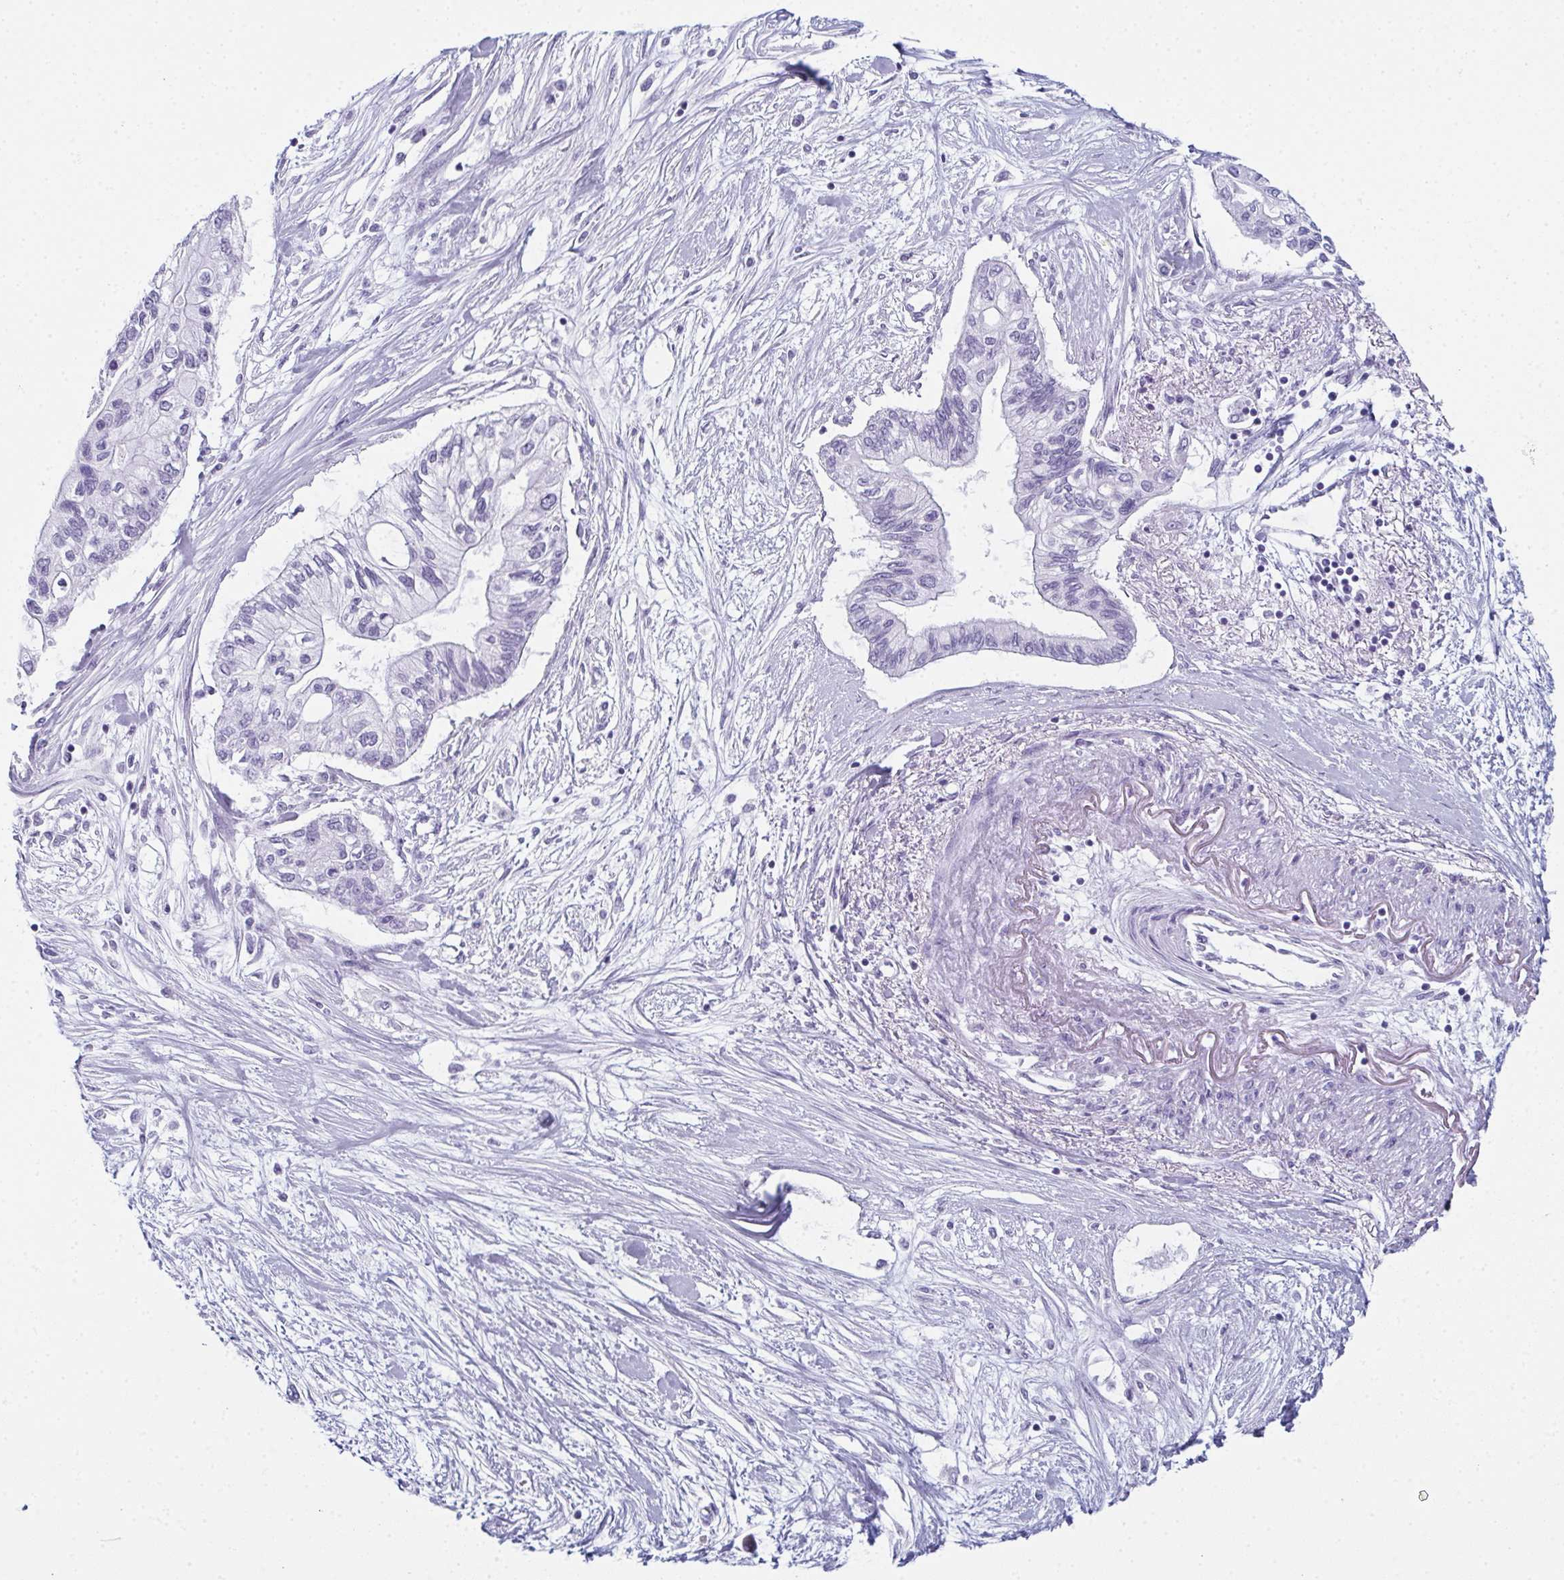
{"staining": {"intensity": "negative", "quantity": "none", "location": "none"}, "tissue": "pancreatic cancer", "cell_type": "Tumor cells", "image_type": "cancer", "snomed": [{"axis": "morphology", "description": "Adenocarcinoma, NOS"}, {"axis": "topography", "description": "Pancreas"}], "caption": "Immunohistochemistry (IHC) image of pancreatic cancer stained for a protein (brown), which exhibits no positivity in tumor cells.", "gene": "ENKUR", "patient": {"sex": "female", "age": 77}}